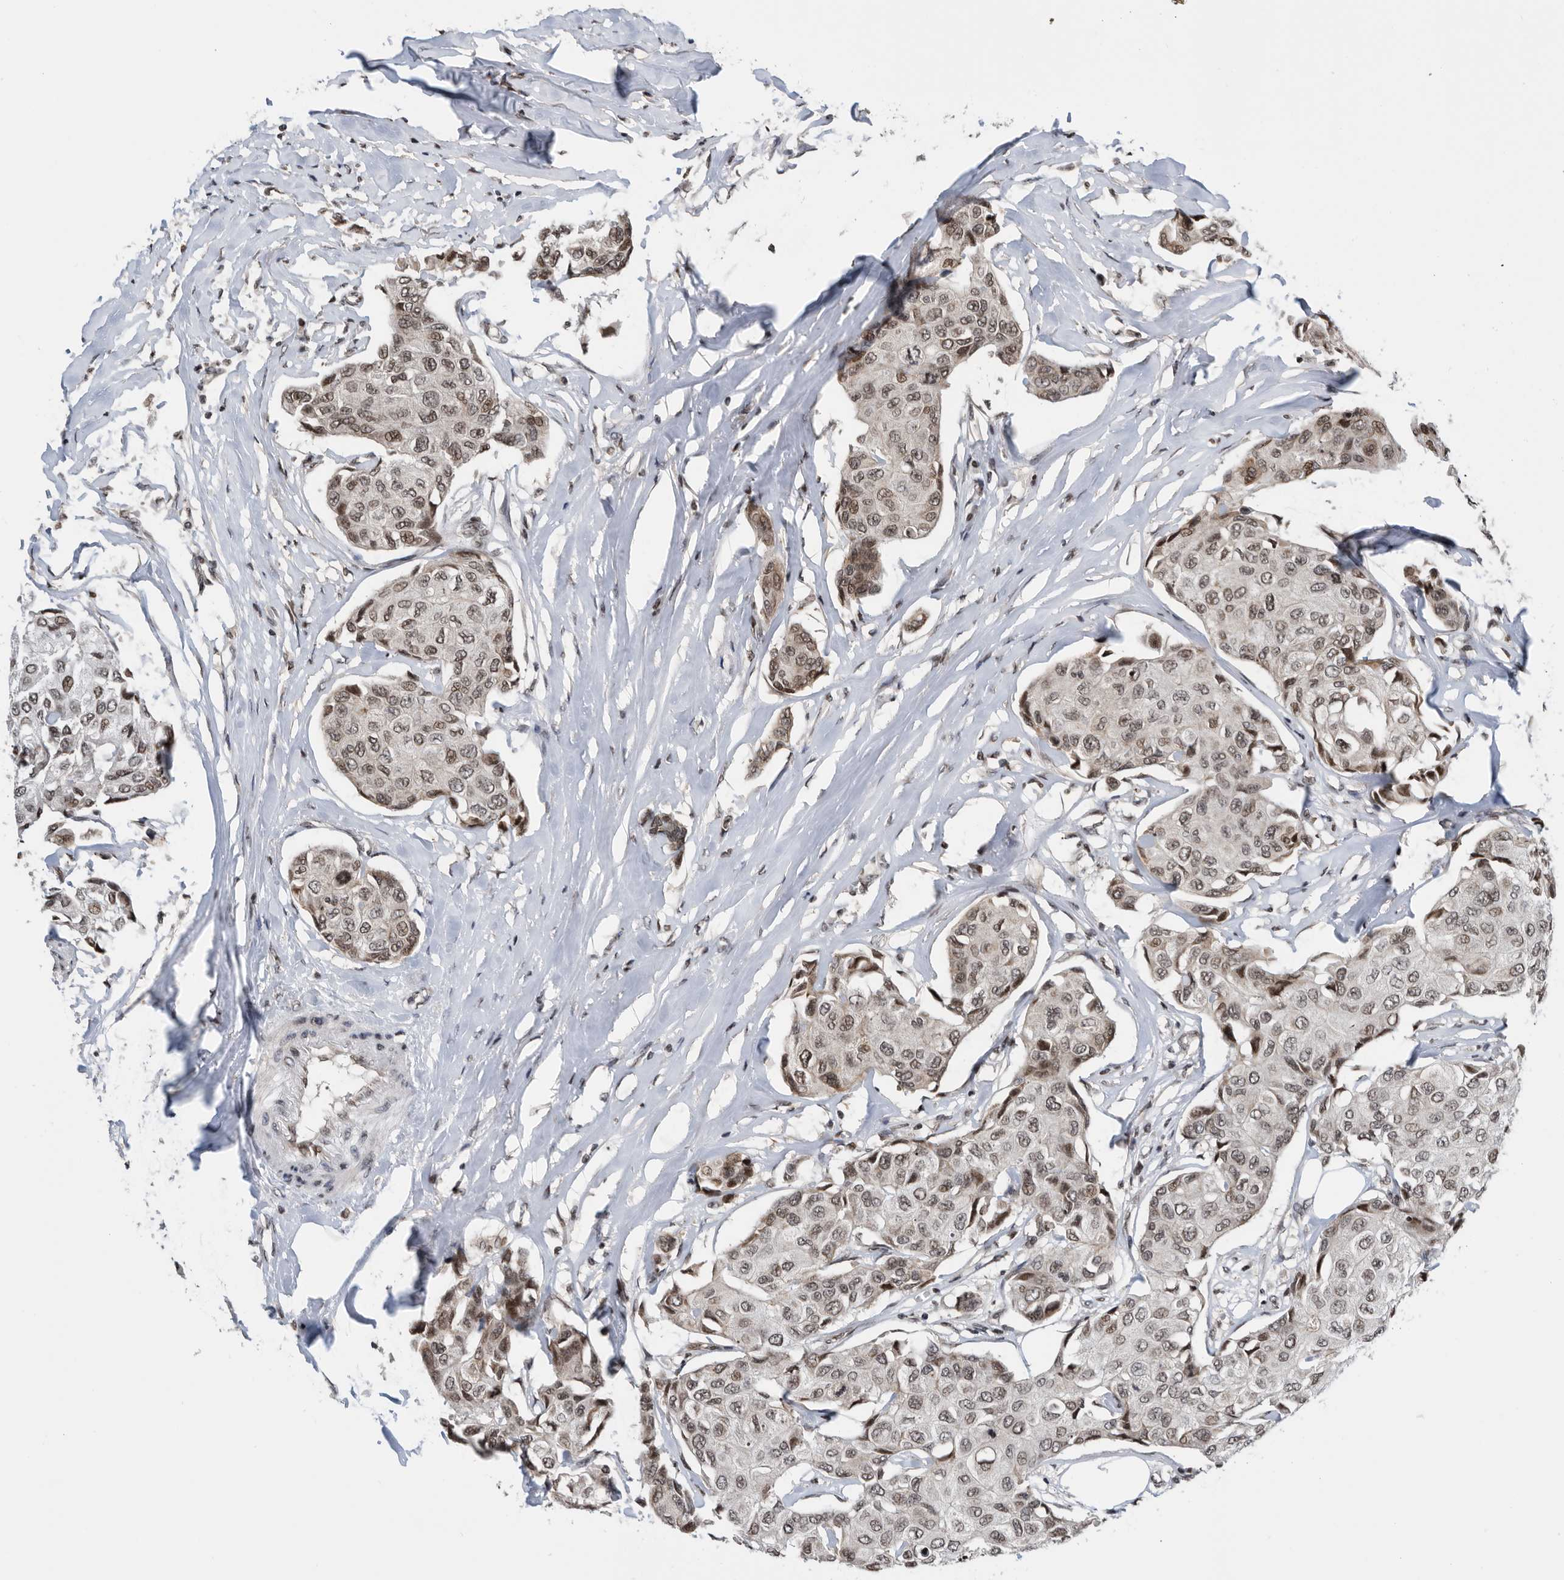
{"staining": {"intensity": "weak", "quantity": ">75%", "location": "nuclear"}, "tissue": "breast cancer", "cell_type": "Tumor cells", "image_type": "cancer", "snomed": [{"axis": "morphology", "description": "Duct carcinoma"}, {"axis": "topography", "description": "Breast"}], "caption": "High-power microscopy captured an immunohistochemistry micrograph of breast cancer (intraductal carcinoma), revealing weak nuclear expression in about >75% of tumor cells.", "gene": "SNRNP48", "patient": {"sex": "female", "age": 80}}